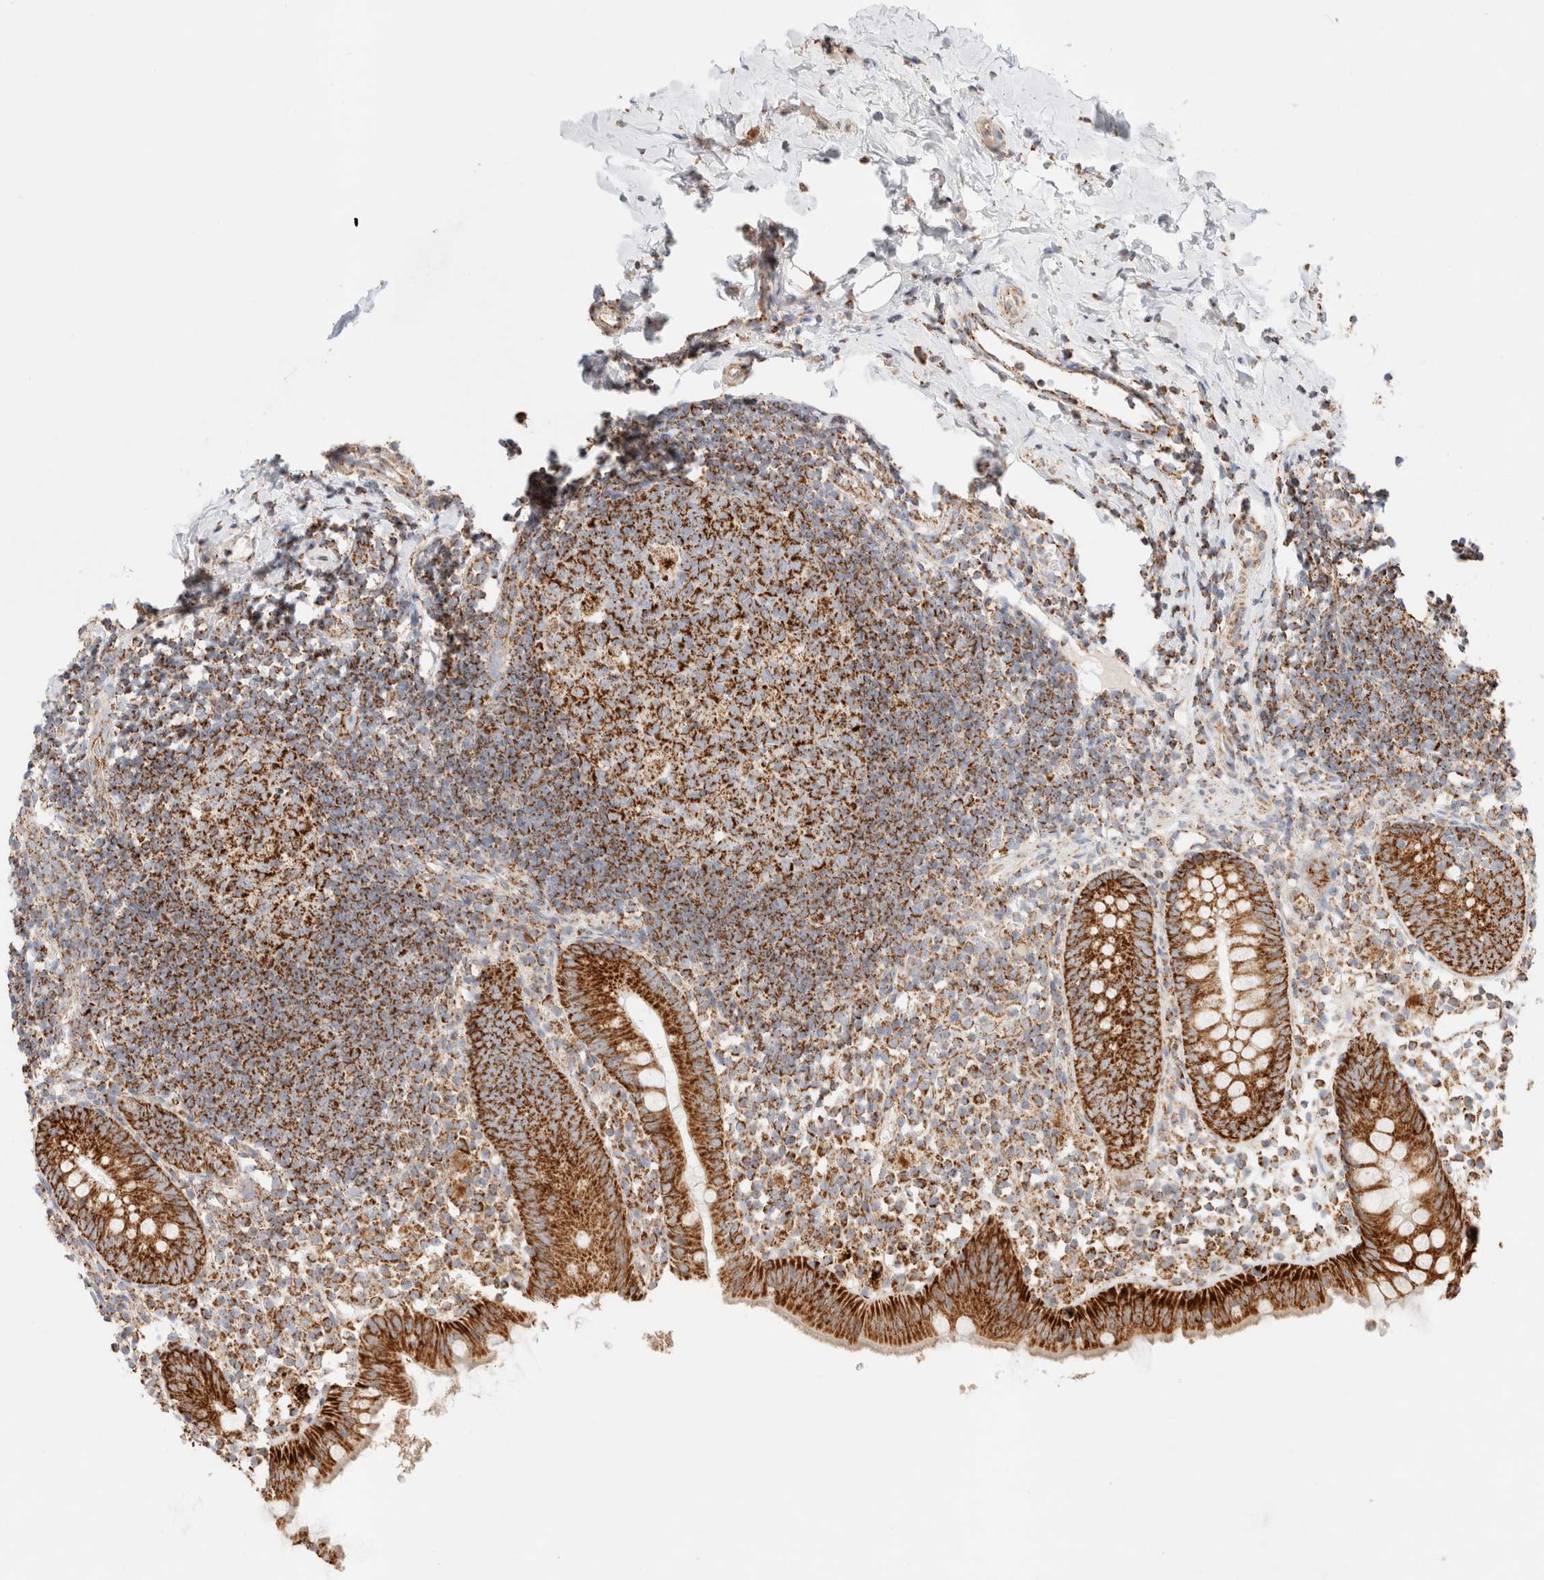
{"staining": {"intensity": "strong", "quantity": ">75%", "location": "cytoplasmic/membranous"}, "tissue": "appendix", "cell_type": "Glandular cells", "image_type": "normal", "snomed": [{"axis": "morphology", "description": "Normal tissue, NOS"}, {"axis": "topography", "description": "Appendix"}], "caption": "Immunohistochemistry (IHC) micrograph of normal appendix: appendix stained using IHC reveals high levels of strong protein expression localized specifically in the cytoplasmic/membranous of glandular cells, appearing as a cytoplasmic/membranous brown color.", "gene": "PHB2", "patient": {"sex": "female", "age": 20}}